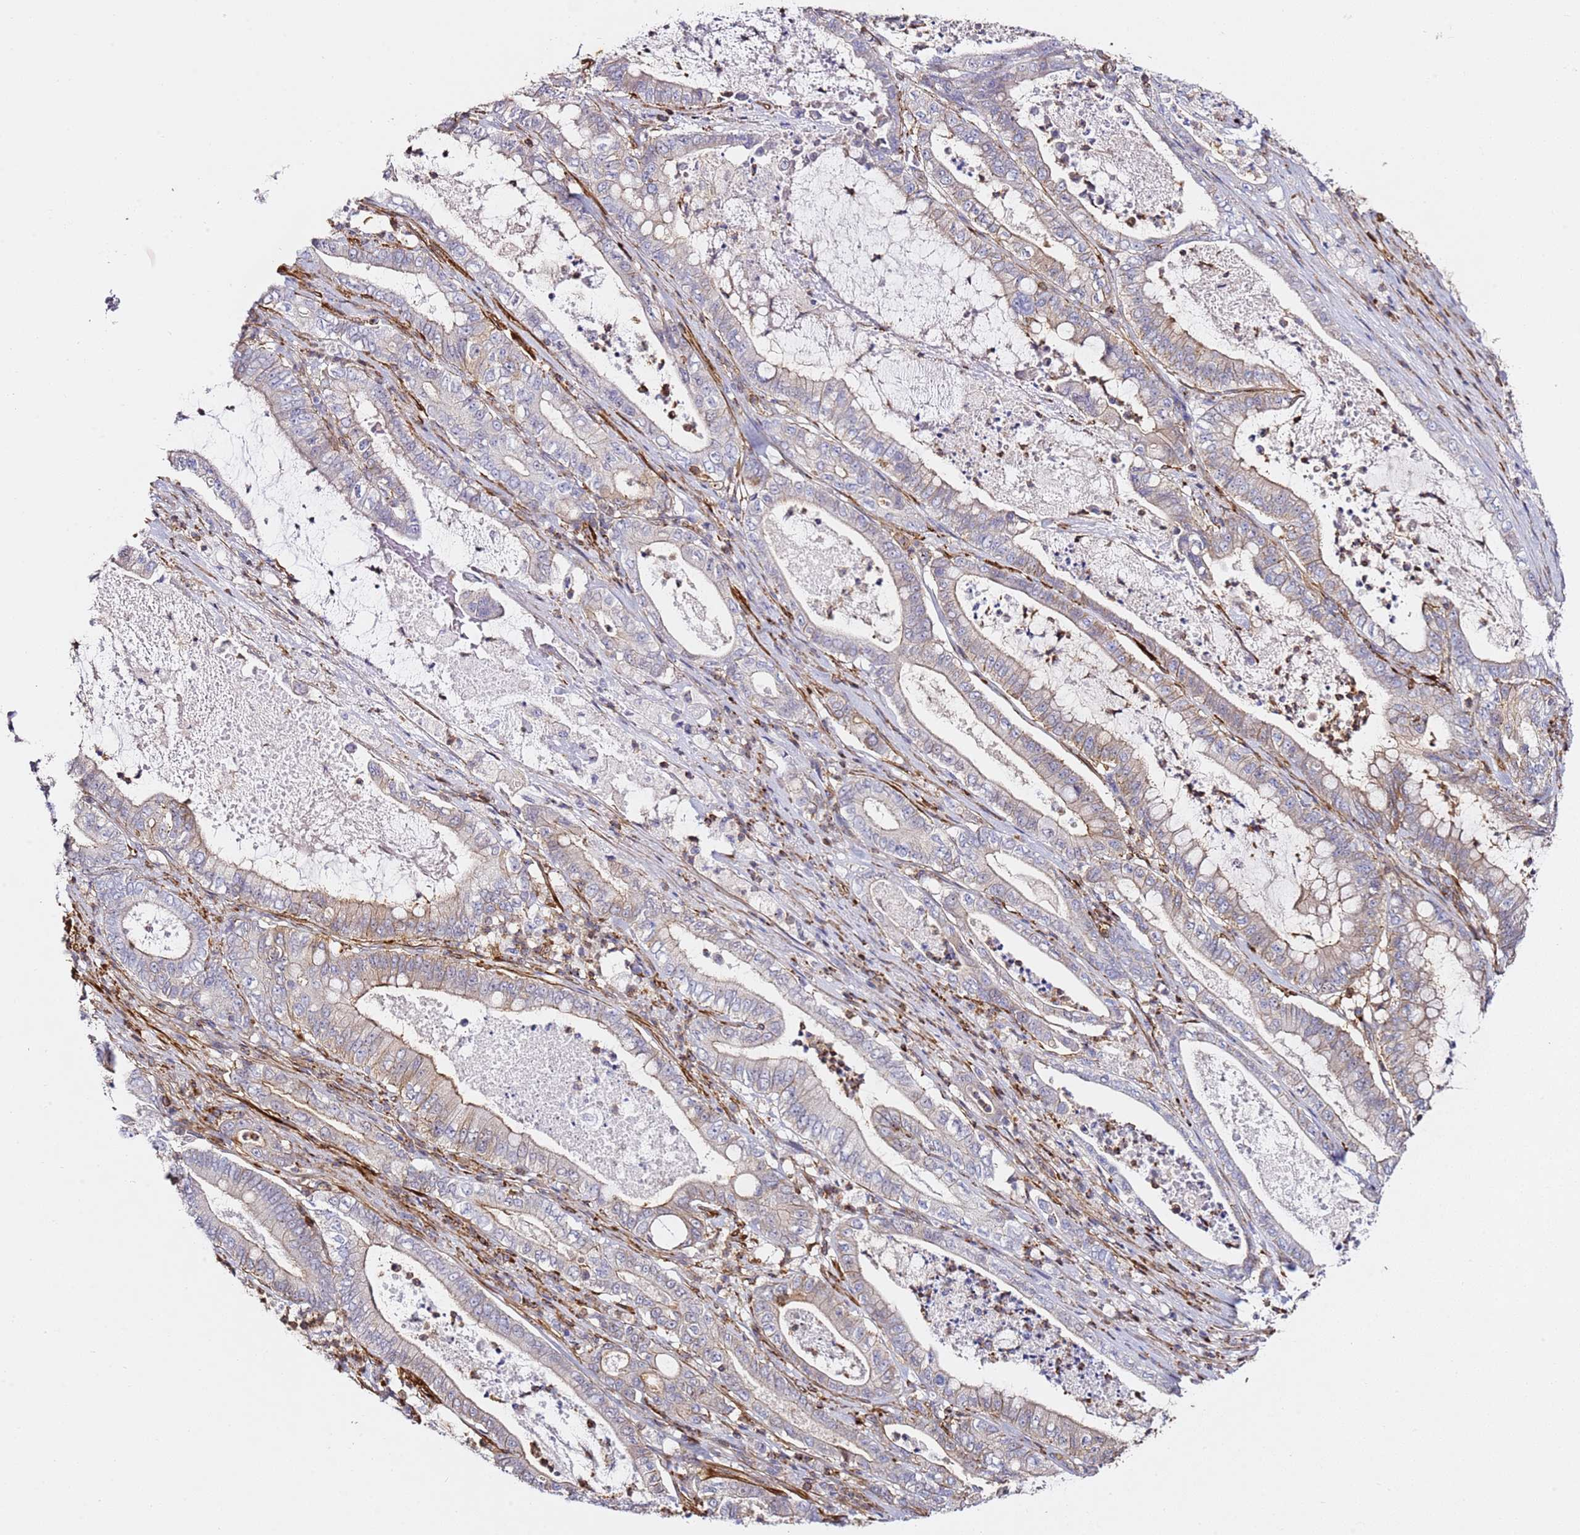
{"staining": {"intensity": "weak", "quantity": "25%-75%", "location": "cytoplasmic/membranous"}, "tissue": "pancreatic cancer", "cell_type": "Tumor cells", "image_type": "cancer", "snomed": [{"axis": "morphology", "description": "Adenocarcinoma, NOS"}, {"axis": "topography", "description": "Pancreas"}], "caption": "Tumor cells display weak cytoplasmic/membranous staining in about 25%-75% of cells in pancreatic adenocarcinoma. The staining was performed using DAB (3,3'-diaminobenzidine) to visualize the protein expression in brown, while the nuclei were stained in blue with hematoxylin (Magnification: 20x).", "gene": "ZNF671", "patient": {"sex": "male", "age": 71}}